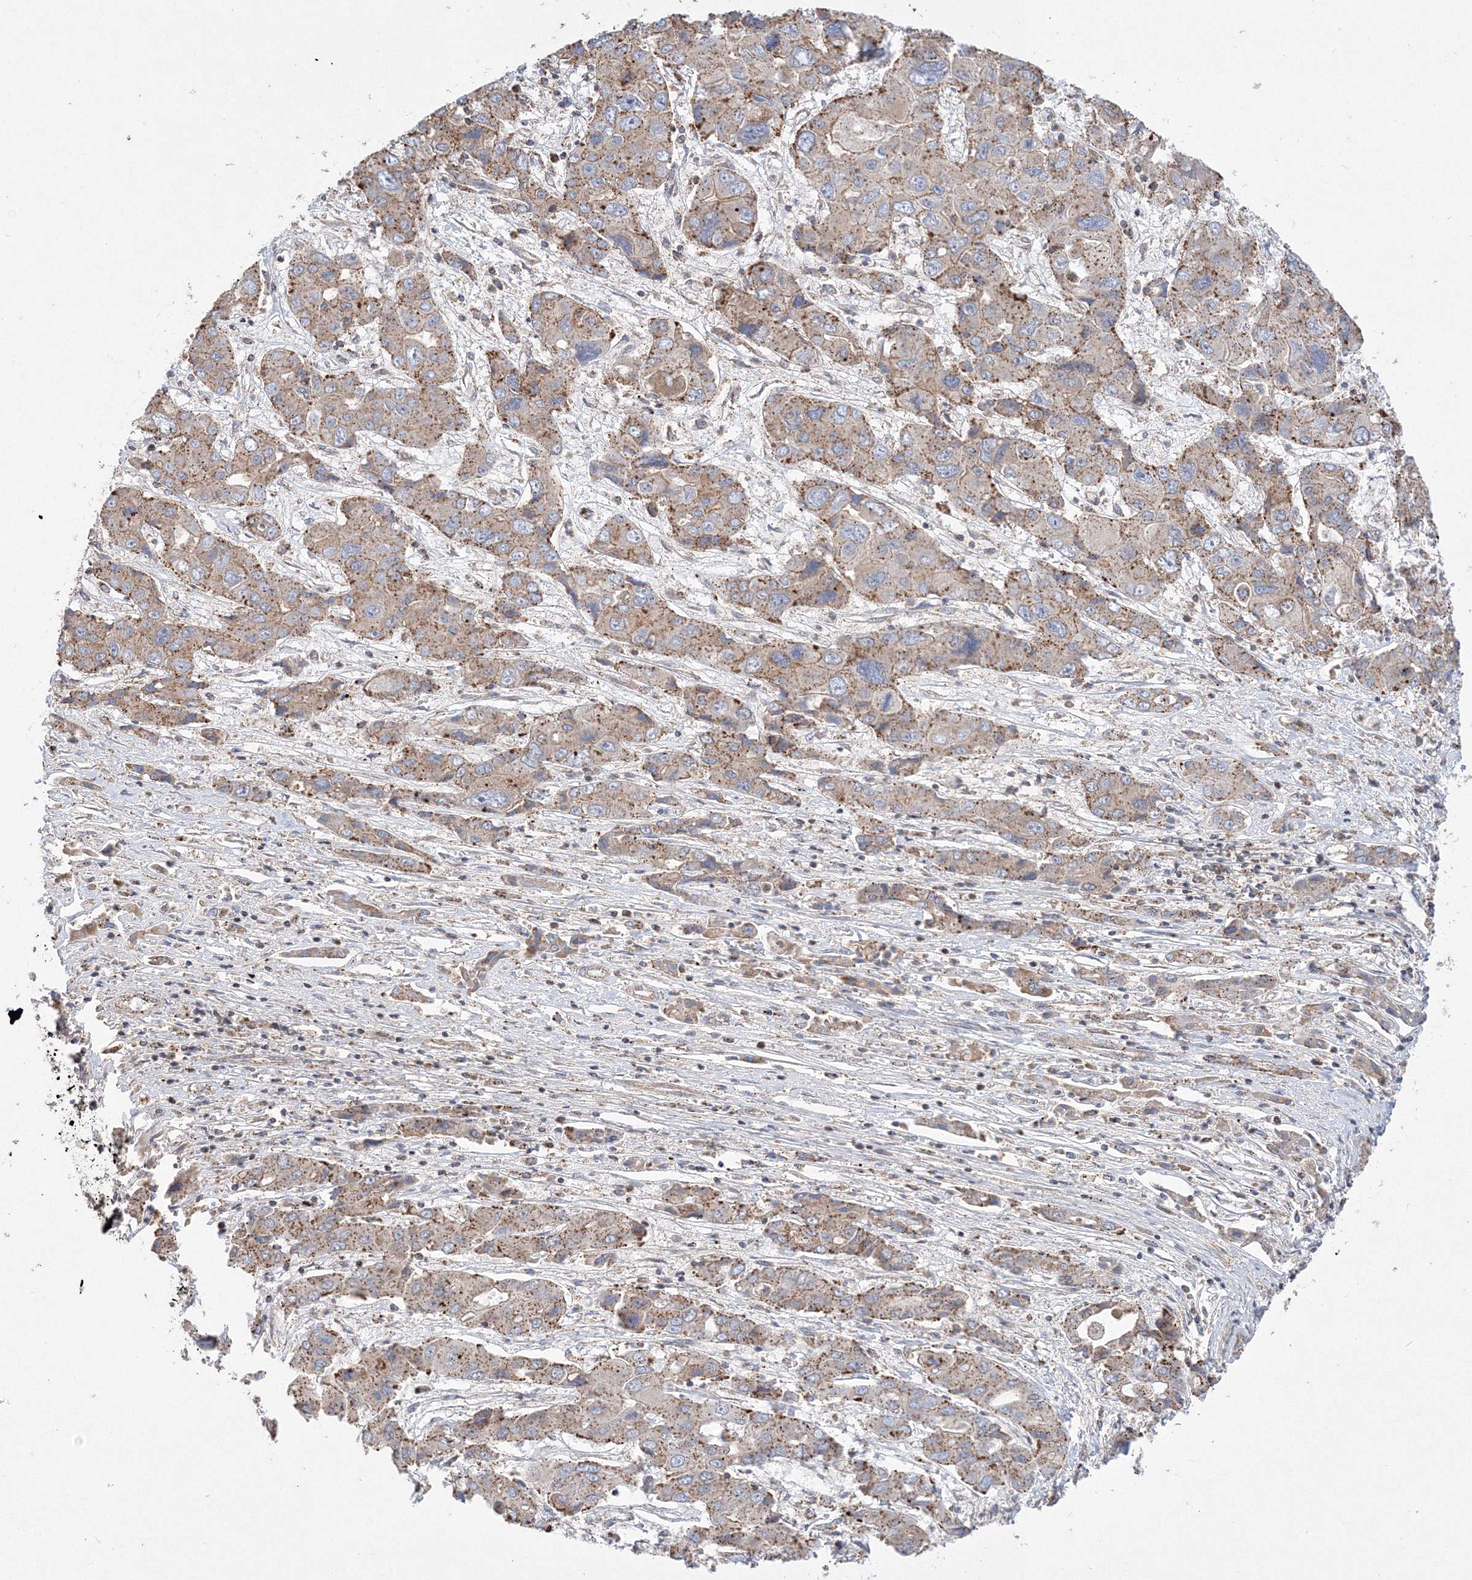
{"staining": {"intensity": "moderate", "quantity": "25%-75%", "location": "cytoplasmic/membranous"}, "tissue": "liver cancer", "cell_type": "Tumor cells", "image_type": "cancer", "snomed": [{"axis": "morphology", "description": "Cholangiocarcinoma"}, {"axis": "topography", "description": "Liver"}], "caption": "Protein staining exhibits moderate cytoplasmic/membranous positivity in approximately 25%-75% of tumor cells in liver cholangiocarcinoma.", "gene": "AASDH", "patient": {"sex": "male", "age": 67}}